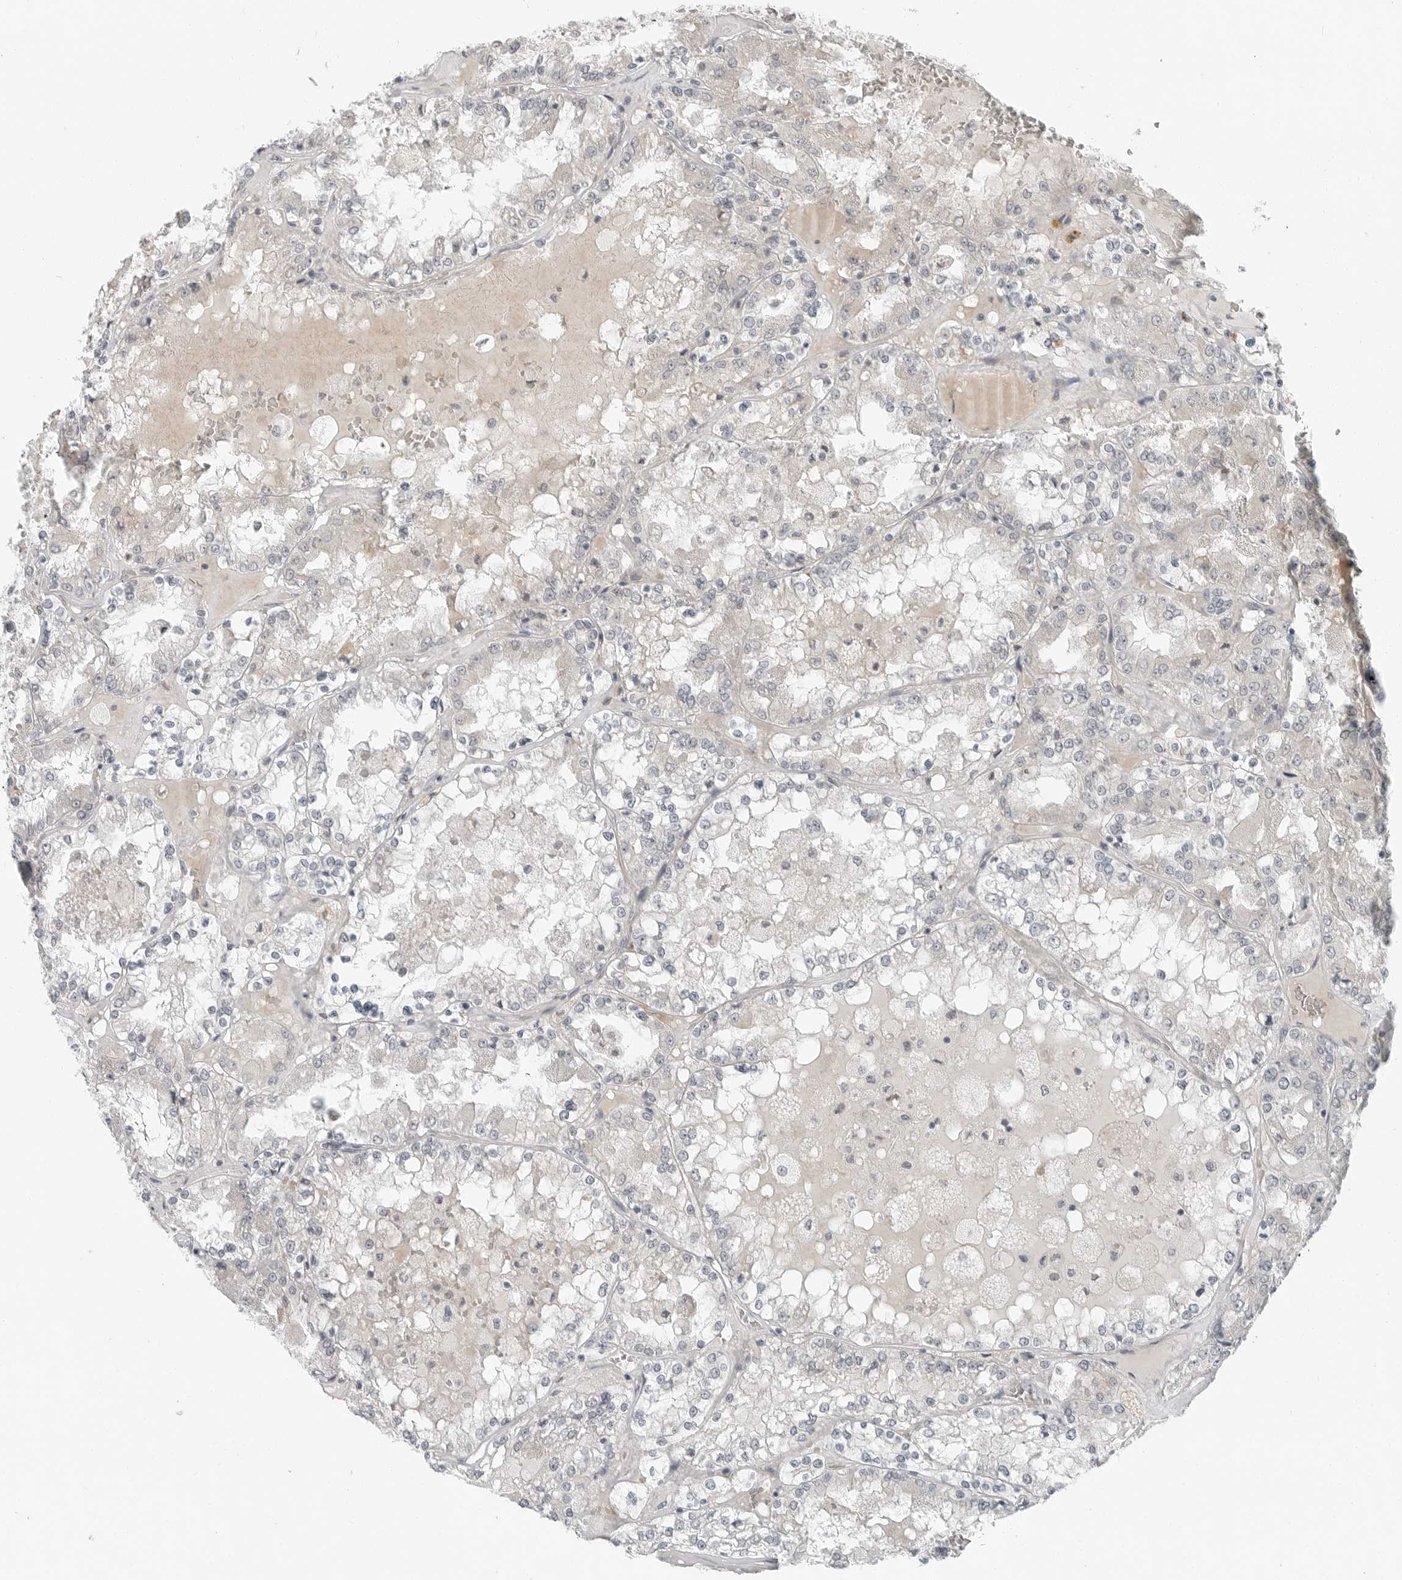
{"staining": {"intensity": "negative", "quantity": "none", "location": "none"}, "tissue": "renal cancer", "cell_type": "Tumor cells", "image_type": "cancer", "snomed": [{"axis": "morphology", "description": "Adenocarcinoma, NOS"}, {"axis": "topography", "description": "Kidney"}], "caption": "A high-resolution photomicrograph shows IHC staining of renal cancer, which reveals no significant expression in tumor cells.", "gene": "FCRLB", "patient": {"sex": "female", "age": 56}}